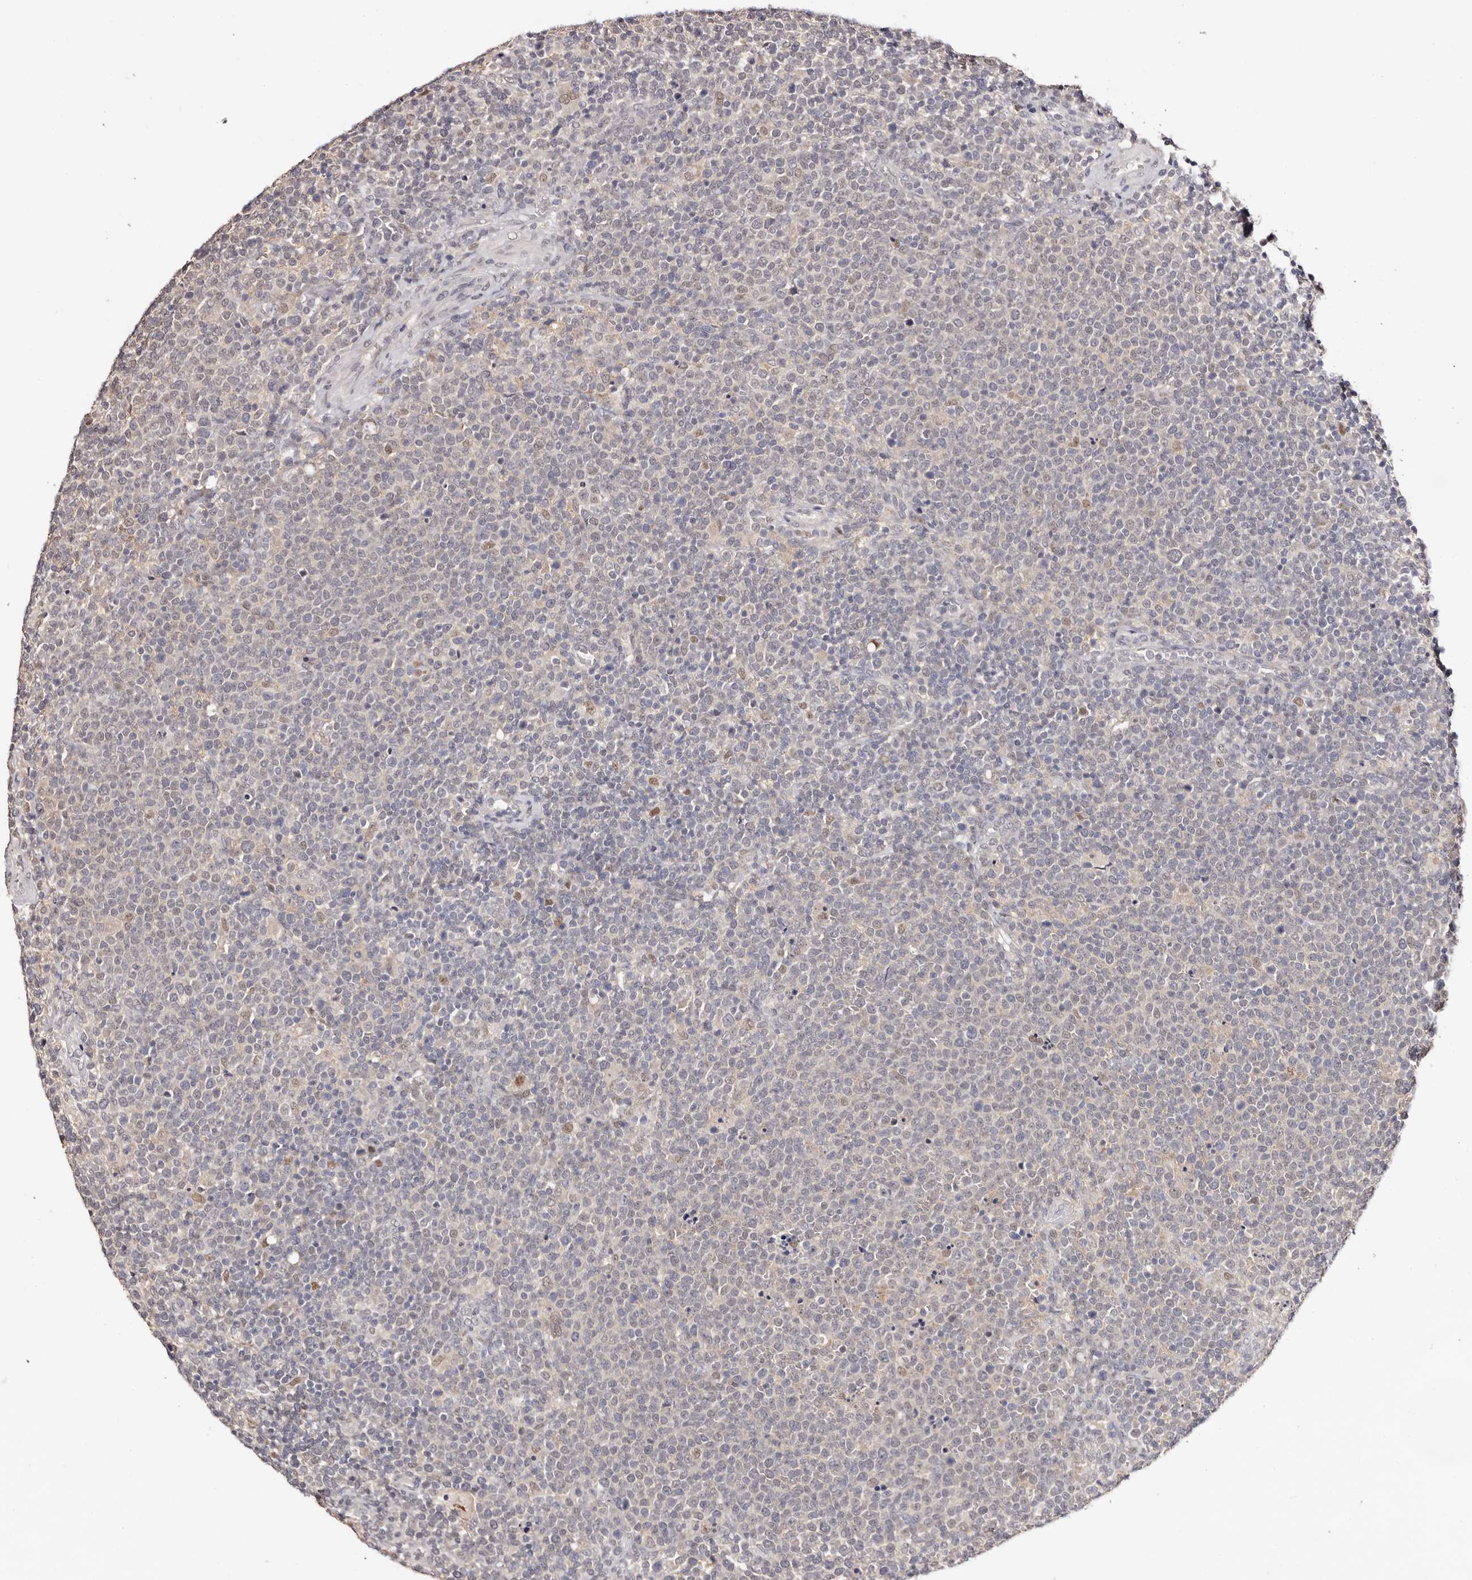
{"staining": {"intensity": "weak", "quantity": "<25%", "location": "nuclear"}, "tissue": "lymphoma", "cell_type": "Tumor cells", "image_type": "cancer", "snomed": [{"axis": "morphology", "description": "Malignant lymphoma, non-Hodgkin's type, High grade"}, {"axis": "topography", "description": "Lymph node"}], "caption": "Tumor cells are negative for brown protein staining in malignant lymphoma, non-Hodgkin's type (high-grade). (DAB immunohistochemistry (IHC), high magnification).", "gene": "TYW3", "patient": {"sex": "male", "age": 61}}